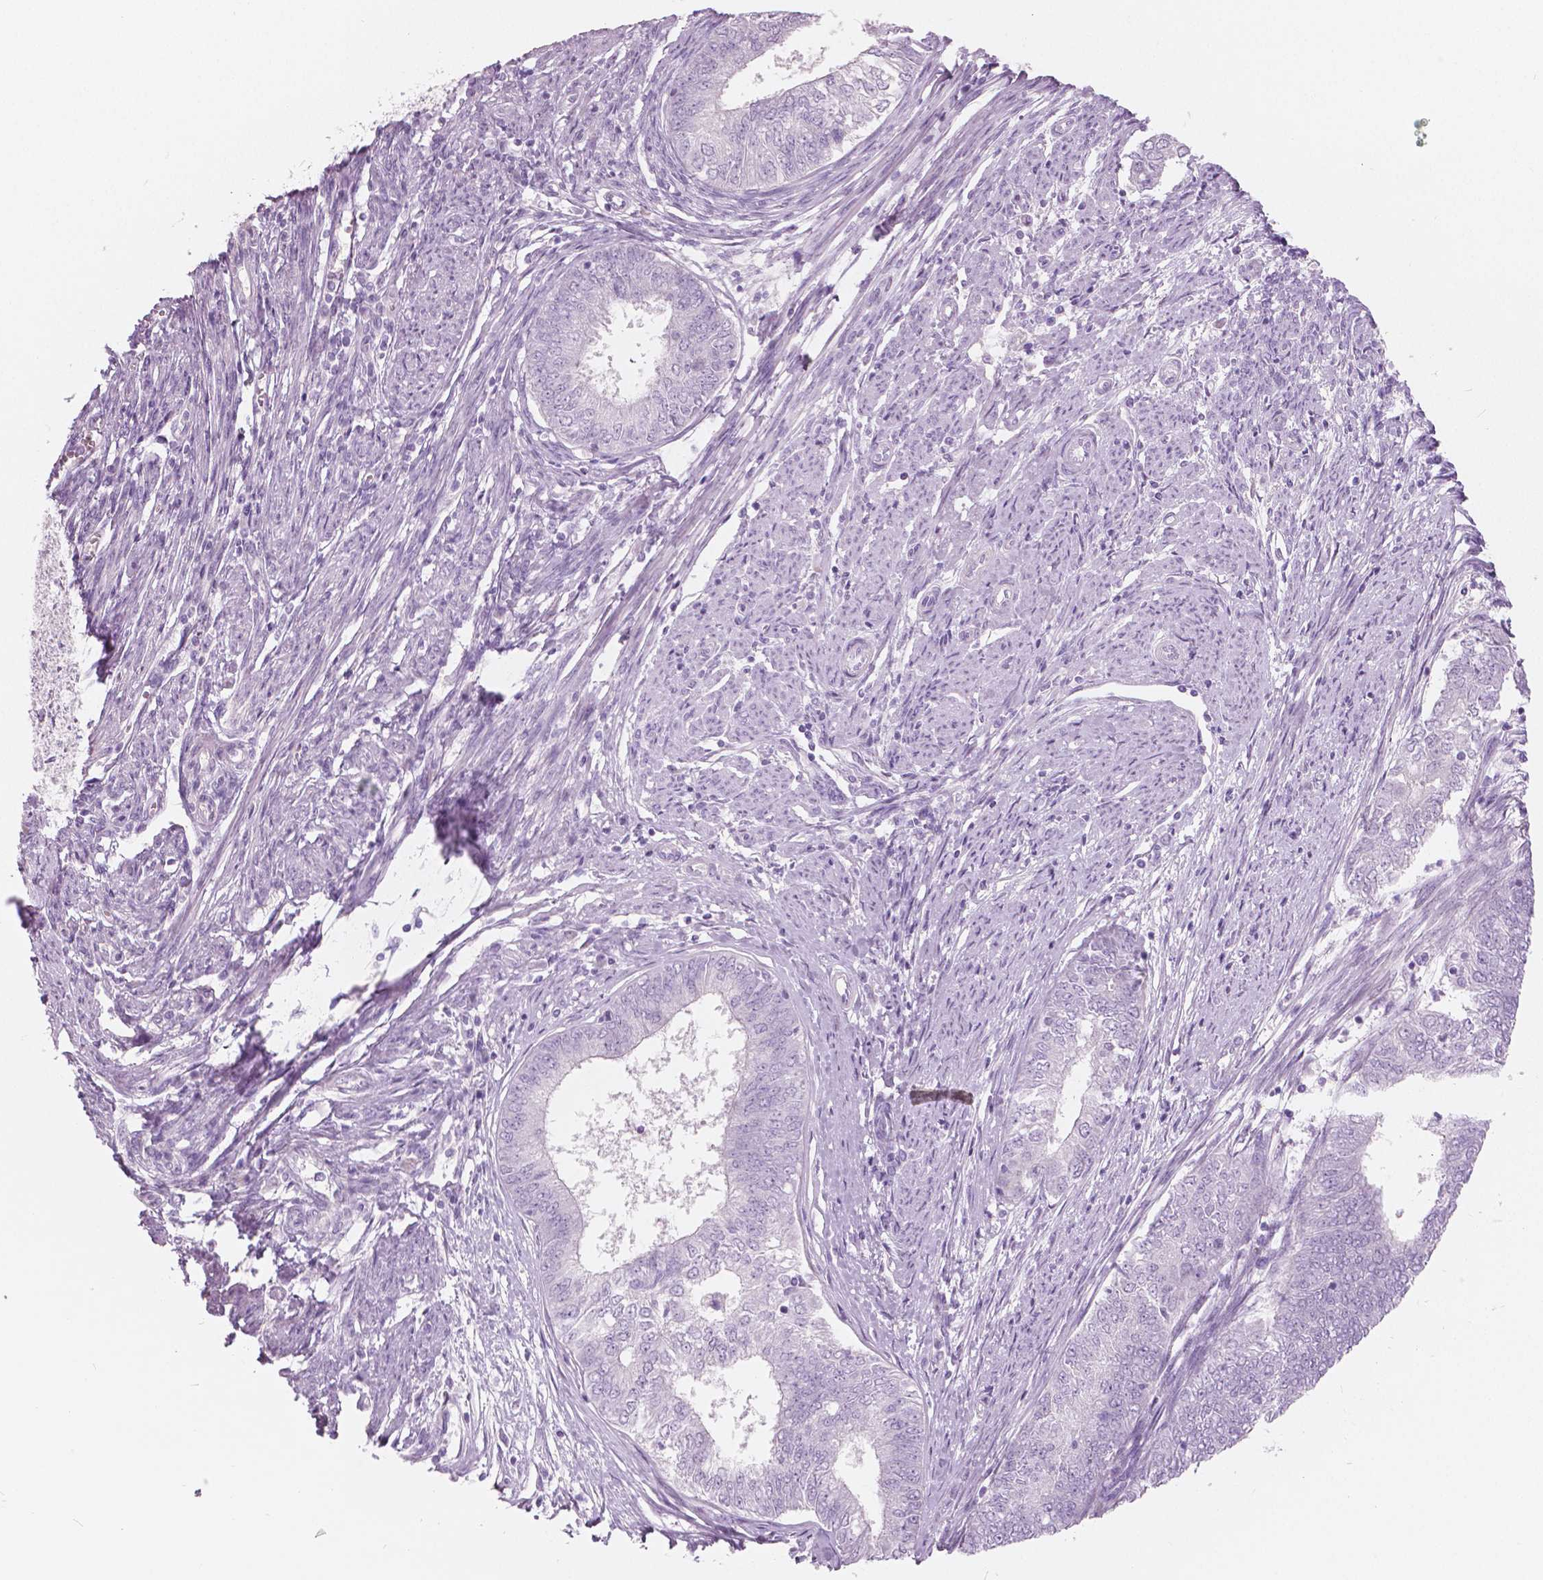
{"staining": {"intensity": "negative", "quantity": "none", "location": "none"}, "tissue": "endometrial cancer", "cell_type": "Tumor cells", "image_type": "cancer", "snomed": [{"axis": "morphology", "description": "Adenocarcinoma, NOS"}, {"axis": "topography", "description": "Endometrium"}], "caption": "IHC histopathology image of neoplastic tissue: human adenocarcinoma (endometrial) stained with DAB (3,3'-diaminobenzidine) displays no significant protein expression in tumor cells.", "gene": "A4GNT", "patient": {"sex": "female", "age": 62}}